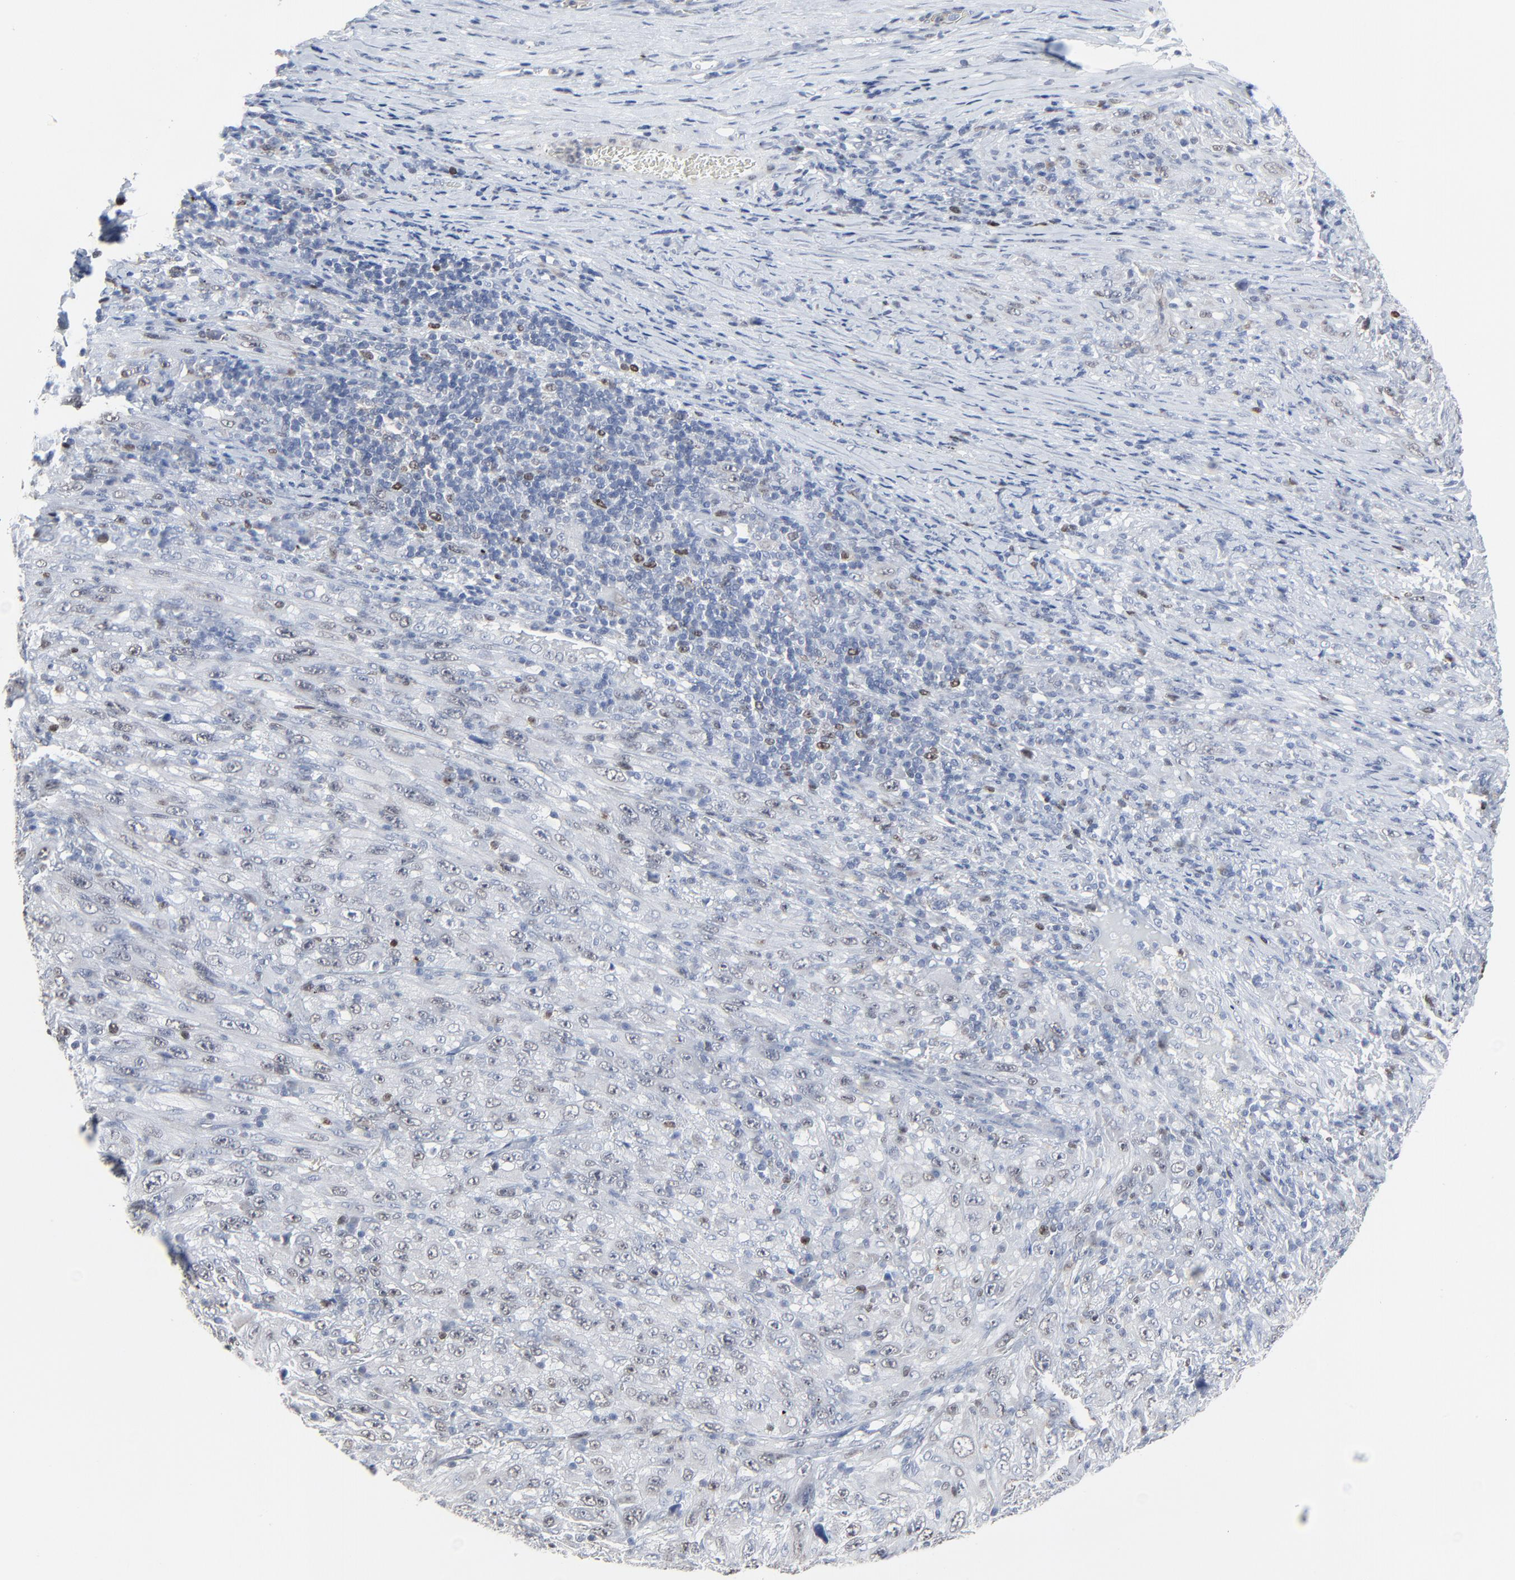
{"staining": {"intensity": "weak", "quantity": "<25%", "location": "nuclear"}, "tissue": "melanoma", "cell_type": "Tumor cells", "image_type": "cancer", "snomed": [{"axis": "morphology", "description": "Malignant melanoma, Metastatic site"}, {"axis": "topography", "description": "Skin"}], "caption": "An image of melanoma stained for a protein exhibits no brown staining in tumor cells.", "gene": "BIRC3", "patient": {"sex": "female", "age": 56}}